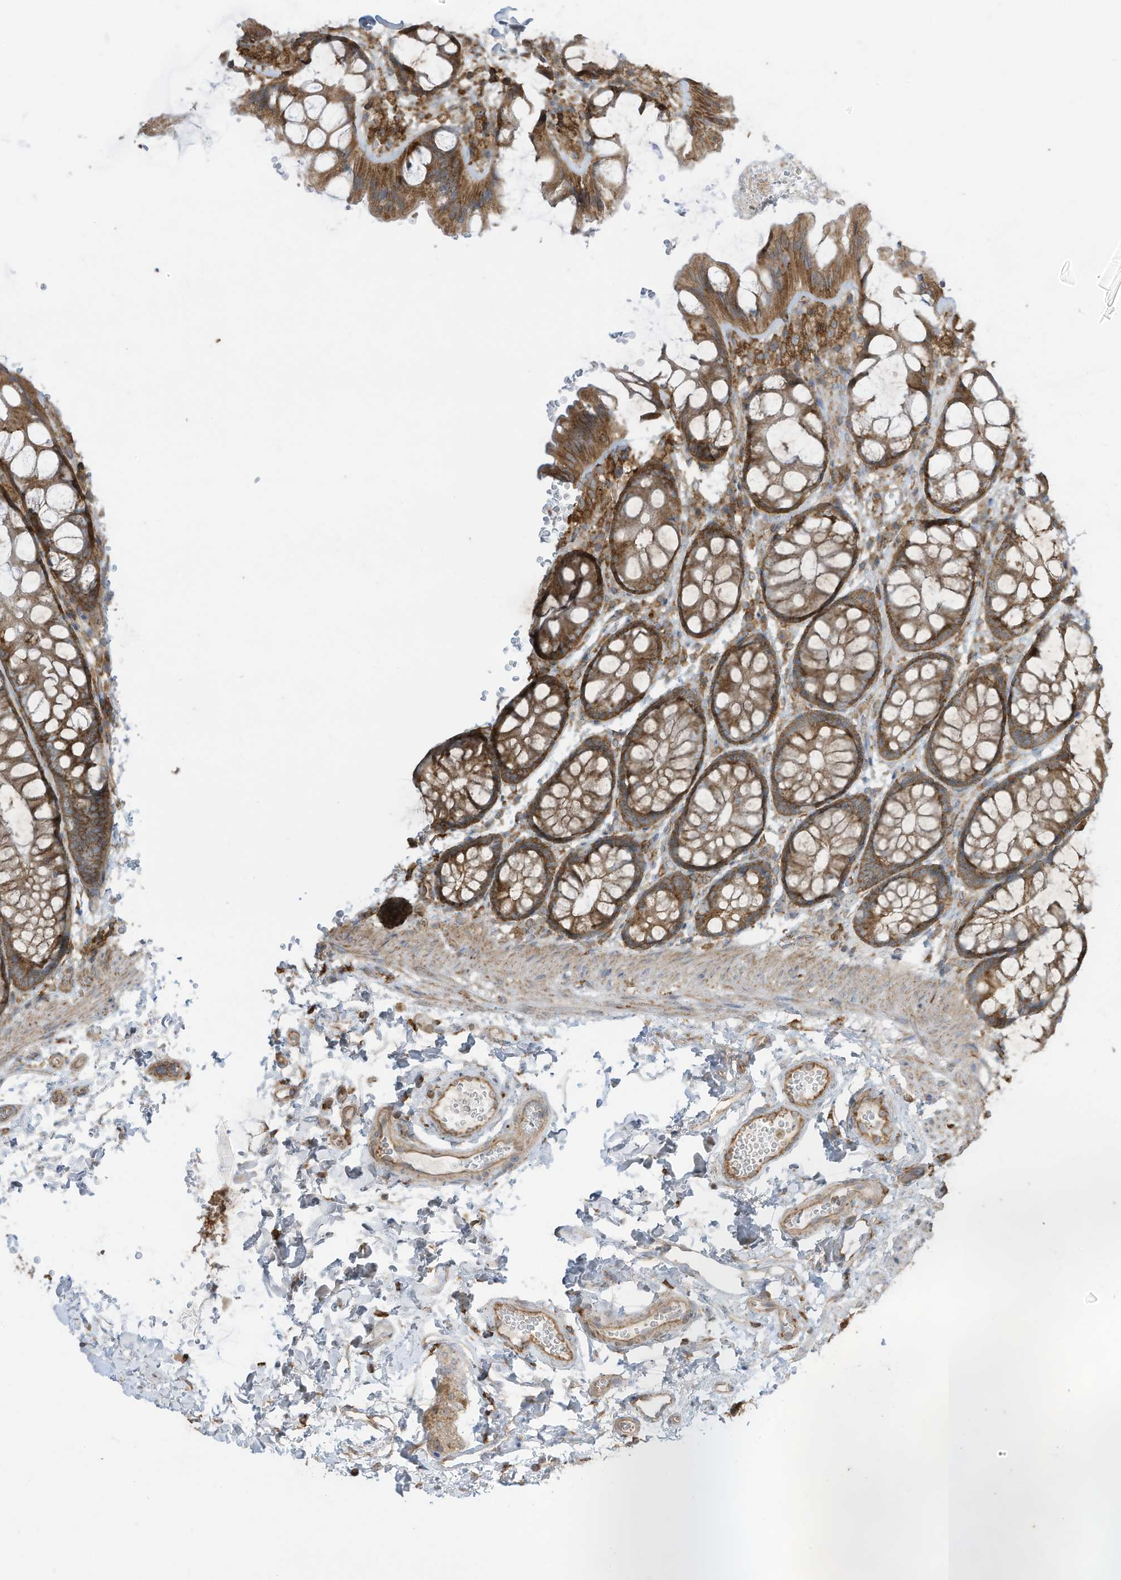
{"staining": {"intensity": "moderate", "quantity": ">75%", "location": "cytoplasmic/membranous"}, "tissue": "colon", "cell_type": "Endothelial cells", "image_type": "normal", "snomed": [{"axis": "morphology", "description": "Normal tissue, NOS"}, {"axis": "topography", "description": "Colon"}], "caption": "A photomicrograph of colon stained for a protein shows moderate cytoplasmic/membranous brown staining in endothelial cells. (DAB IHC with brightfield microscopy, high magnification).", "gene": "CGAS", "patient": {"sex": "male", "age": 47}}